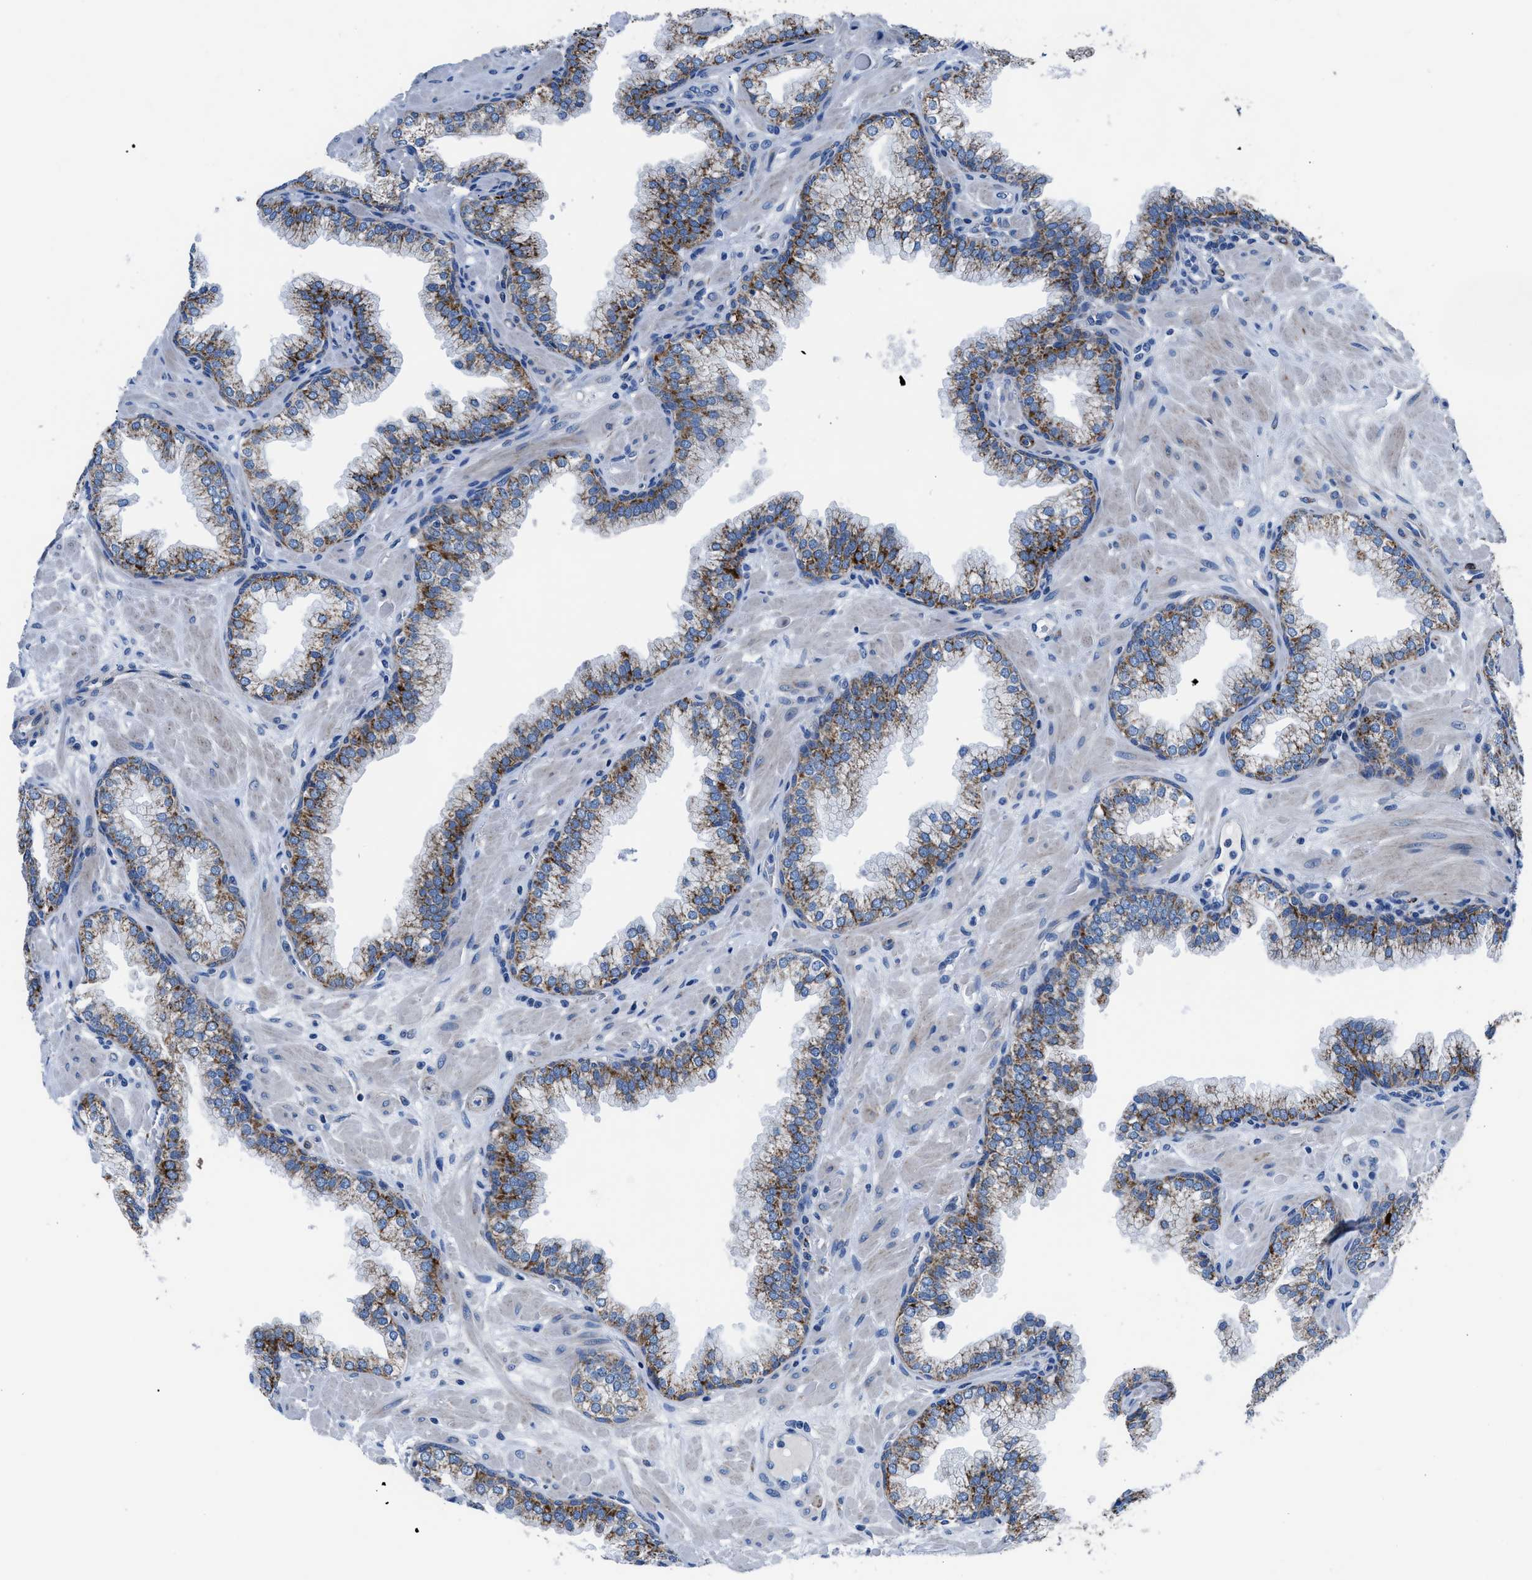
{"staining": {"intensity": "moderate", "quantity": ">75%", "location": "cytoplasmic/membranous"}, "tissue": "prostate", "cell_type": "Glandular cells", "image_type": "normal", "snomed": [{"axis": "morphology", "description": "Normal tissue, NOS"}, {"axis": "morphology", "description": "Urothelial carcinoma, Low grade"}, {"axis": "topography", "description": "Urinary bladder"}, {"axis": "topography", "description": "Prostate"}], "caption": "Unremarkable prostate was stained to show a protein in brown. There is medium levels of moderate cytoplasmic/membranous staining in approximately >75% of glandular cells. (DAB (3,3'-diaminobenzidine) IHC with brightfield microscopy, high magnification).", "gene": "ZDHHC3", "patient": {"sex": "male", "age": 60}}